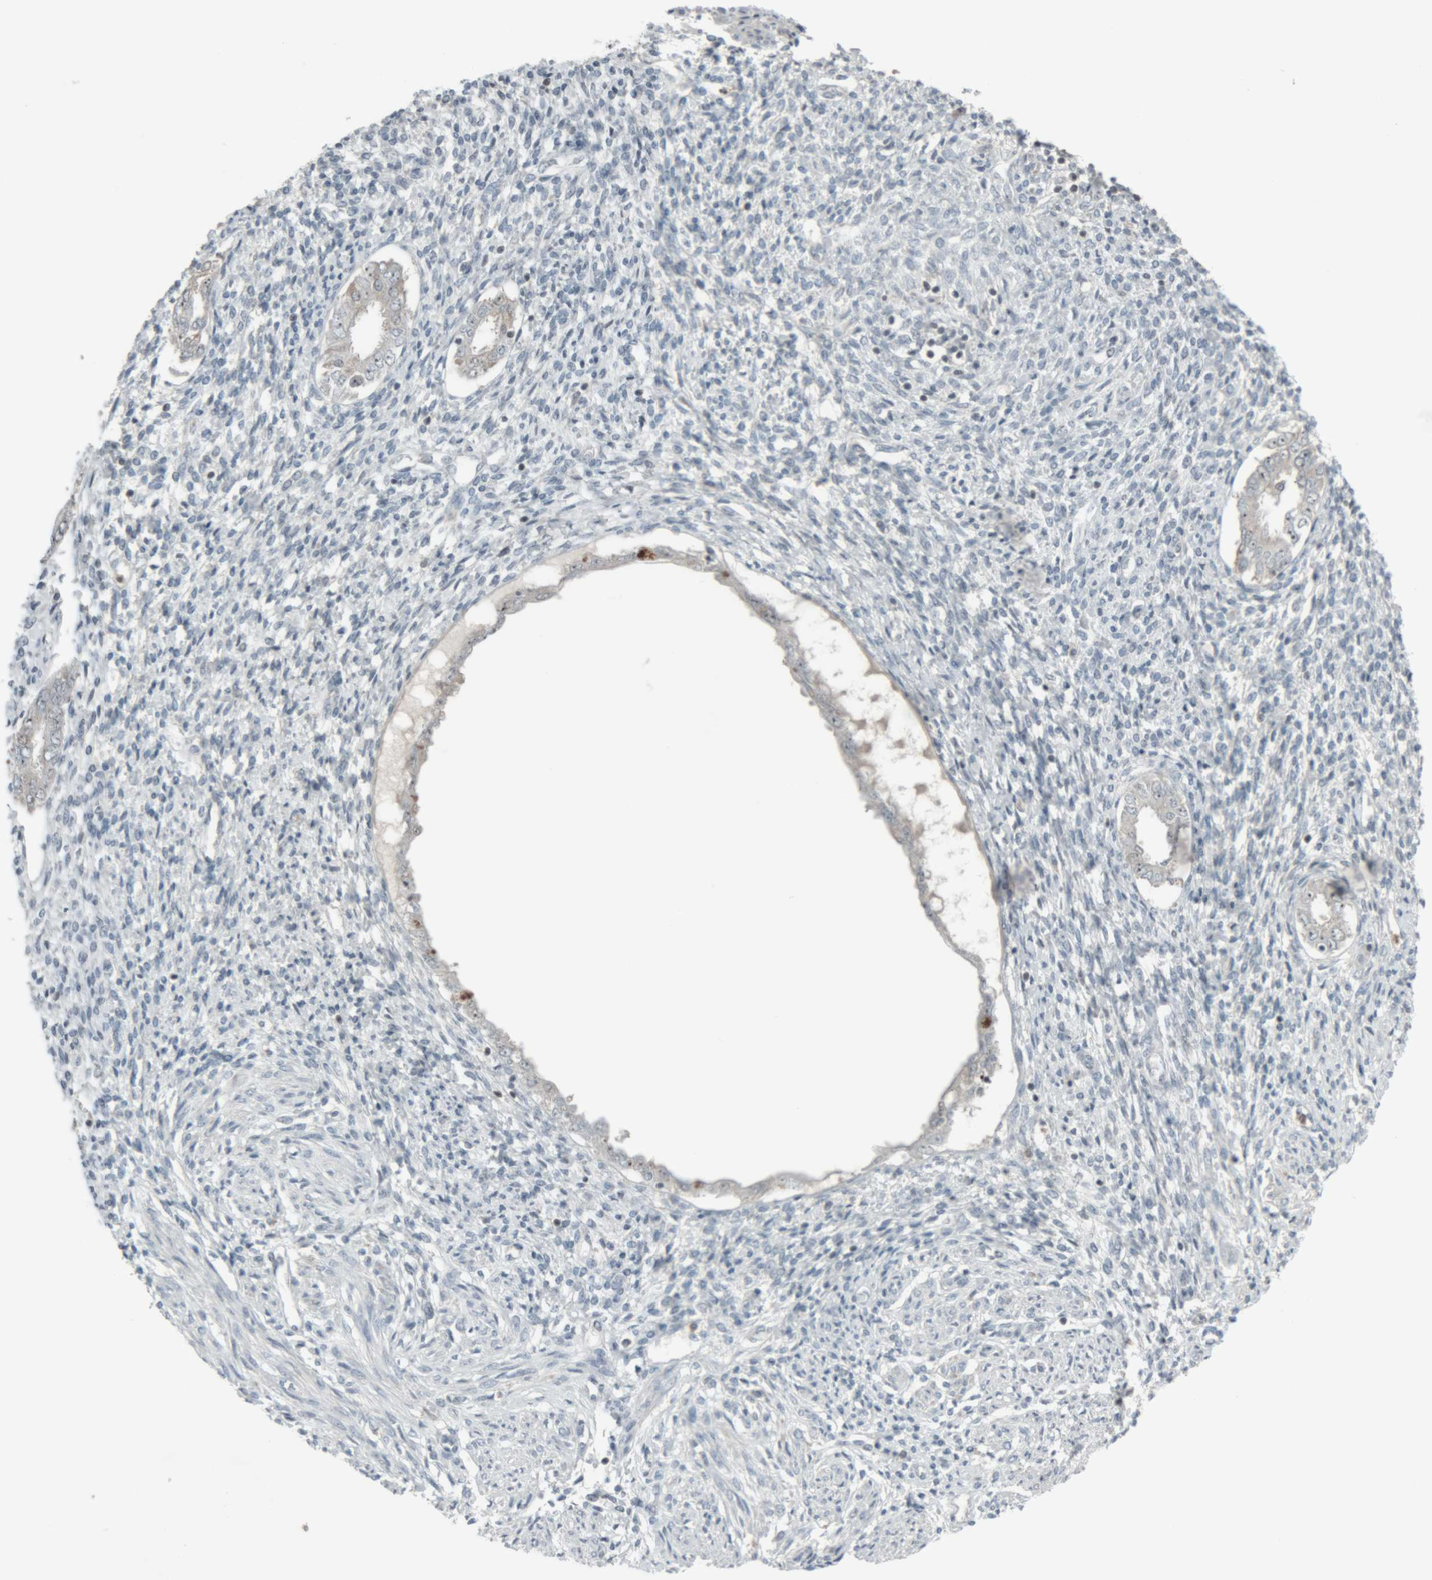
{"staining": {"intensity": "negative", "quantity": "none", "location": "none"}, "tissue": "endometrium", "cell_type": "Cells in endometrial stroma", "image_type": "normal", "snomed": [{"axis": "morphology", "description": "Normal tissue, NOS"}, {"axis": "topography", "description": "Endometrium"}], "caption": "This is an immunohistochemistry (IHC) photomicrograph of normal human endometrium. There is no staining in cells in endometrial stroma.", "gene": "RPF1", "patient": {"sex": "female", "age": 66}}